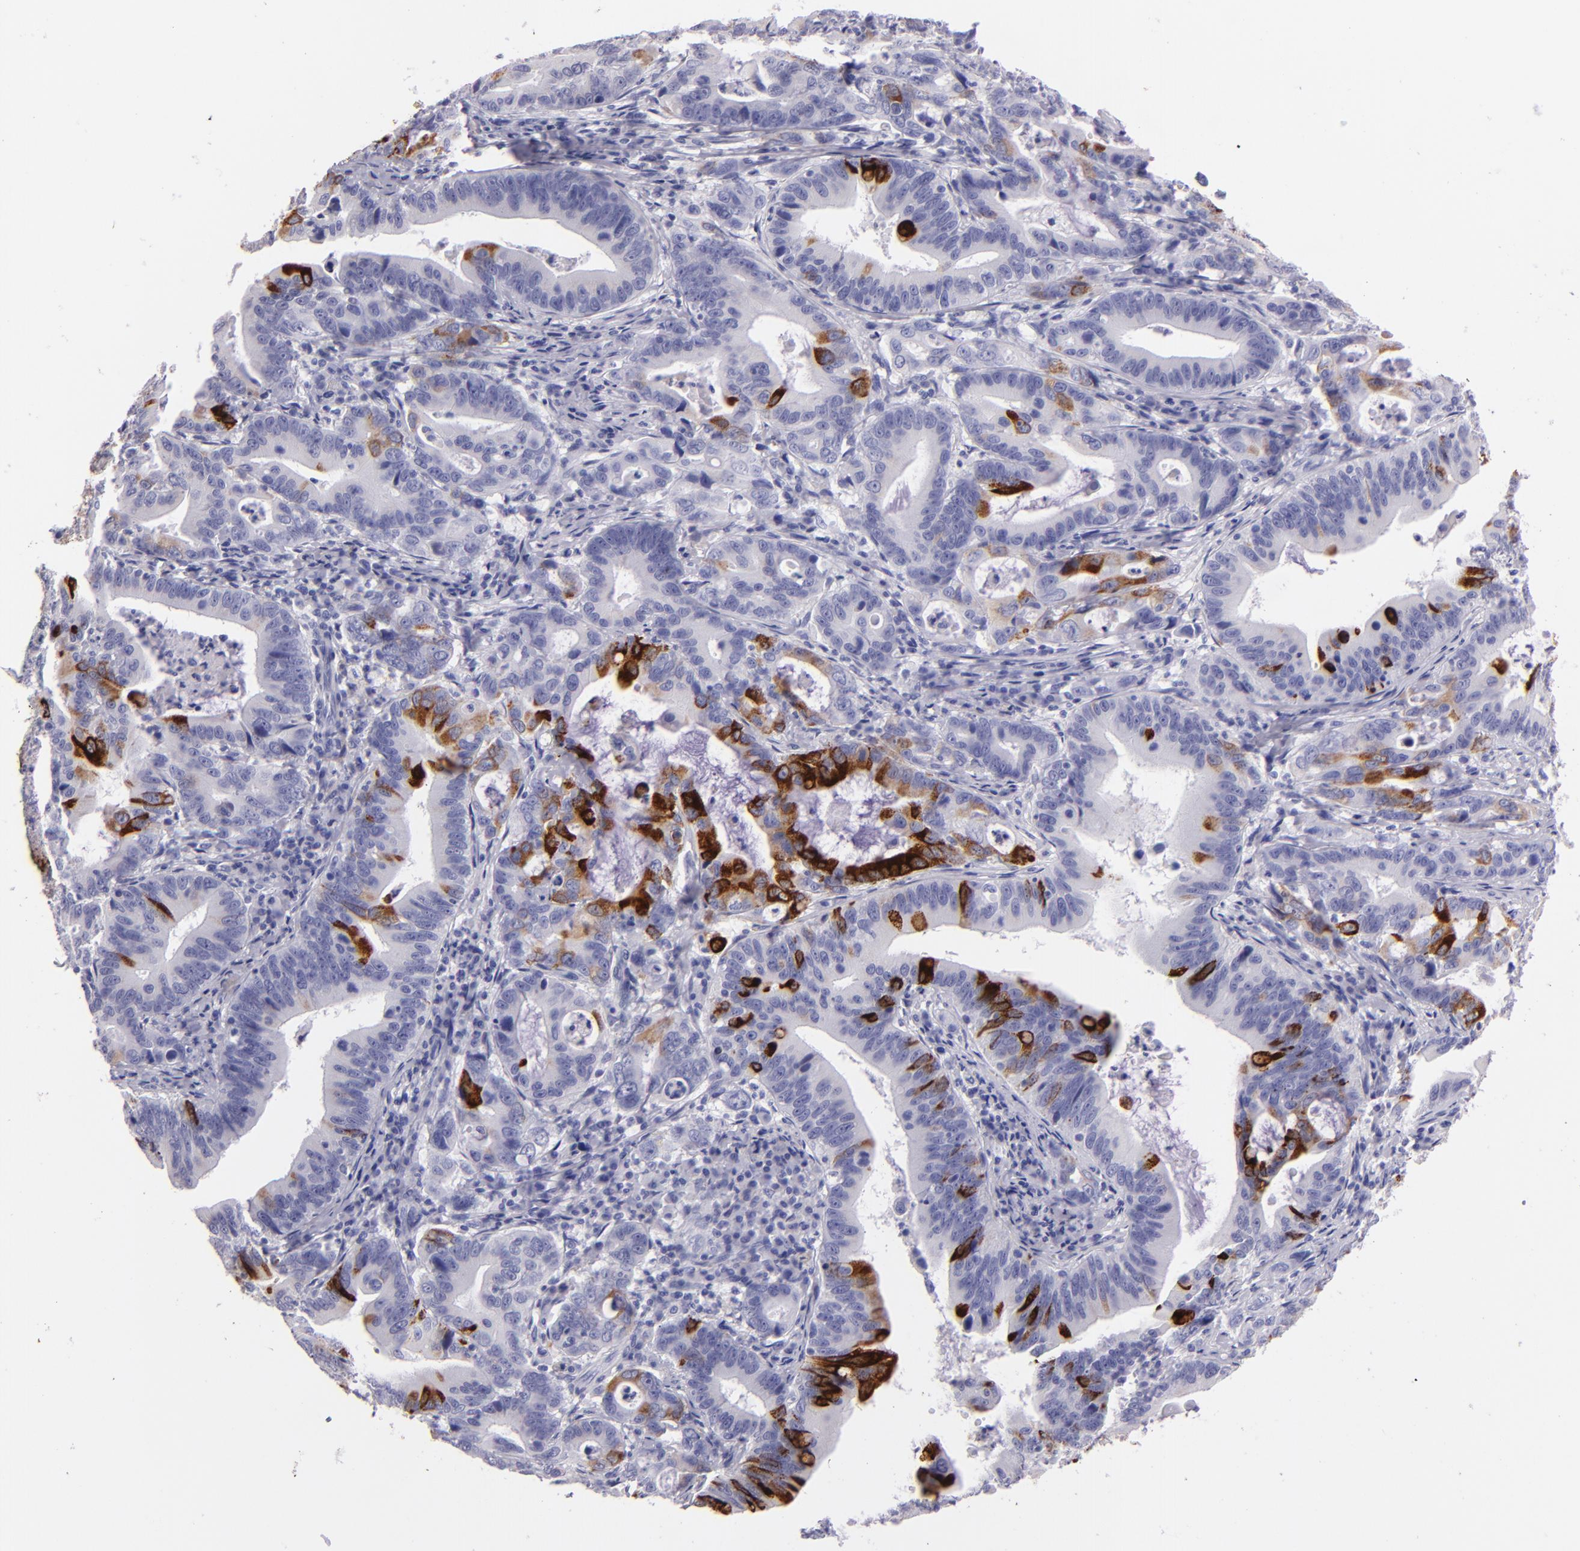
{"staining": {"intensity": "strong", "quantity": "25%-75%", "location": "cytoplasmic/membranous"}, "tissue": "stomach cancer", "cell_type": "Tumor cells", "image_type": "cancer", "snomed": [{"axis": "morphology", "description": "Adenocarcinoma, NOS"}, {"axis": "topography", "description": "Stomach, upper"}], "caption": "This micrograph exhibits stomach adenocarcinoma stained with immunohistochemistry (IHC) to label a protein in brown. The cytoplasmic/membranous of tumor cells show strong positivity for the protein. Nuclei are counter-stained blue.", "gene": "MUC5AC", "patient": {"sex": "male", "age": 63}}